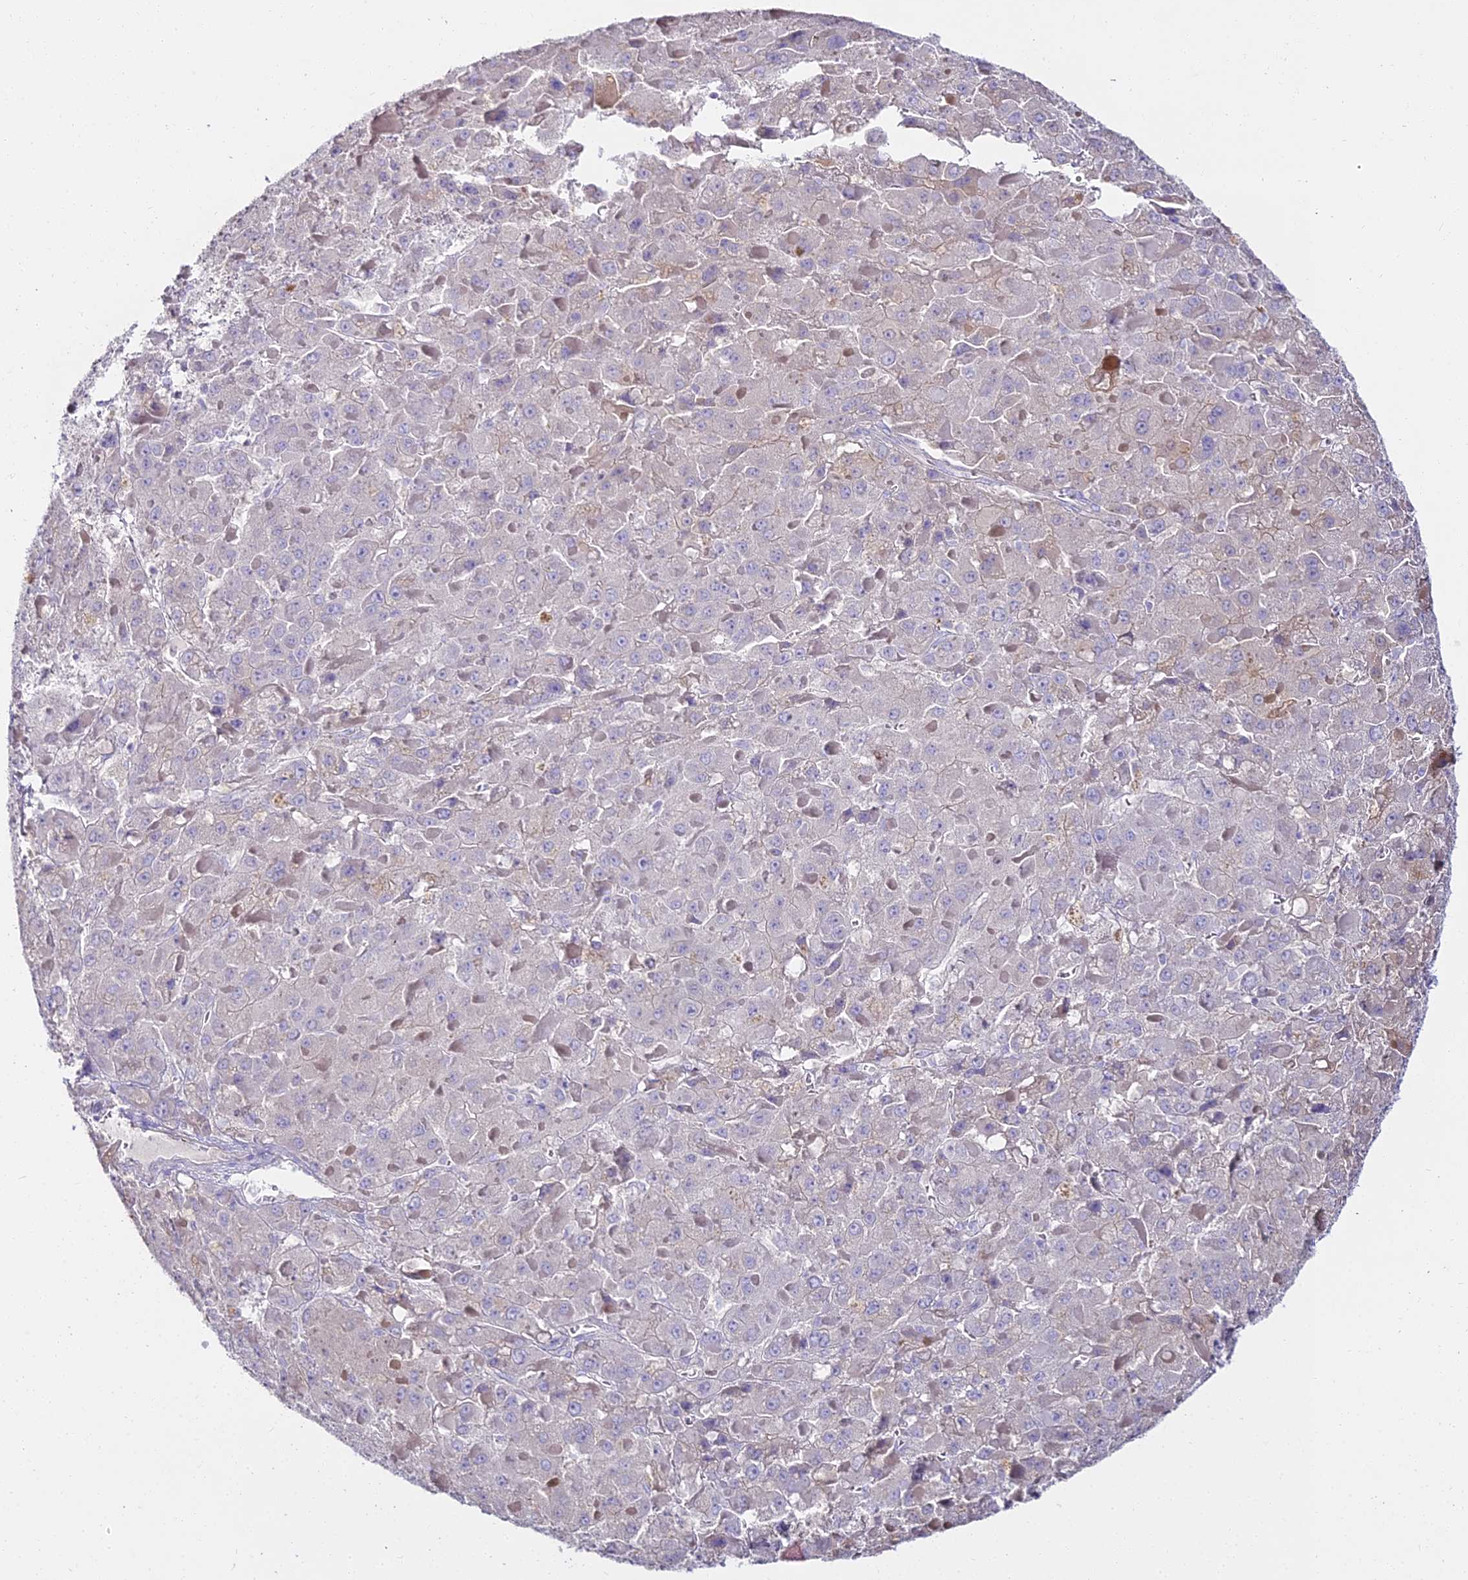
{"staining": {"intensity": "weak", "quantity": "<25%", "location": "cytoplasmic/membranous"}, "tissue": "liver cancer", "cell_type": "Tumor cells", "image_type": "cancer", "snomed": [{"axis": "morphology", "description": "Carcinoma, Hepatocellular, NOS"}, {"axis": "topography", "description": "Liver"}], "caption": "Hepatocellular carcinoma (liver) stained for a protein using IHC demonstrates no staining tumor cells.", "gene": "ALPG", "patient": {"sex": "female", "age": 73}}